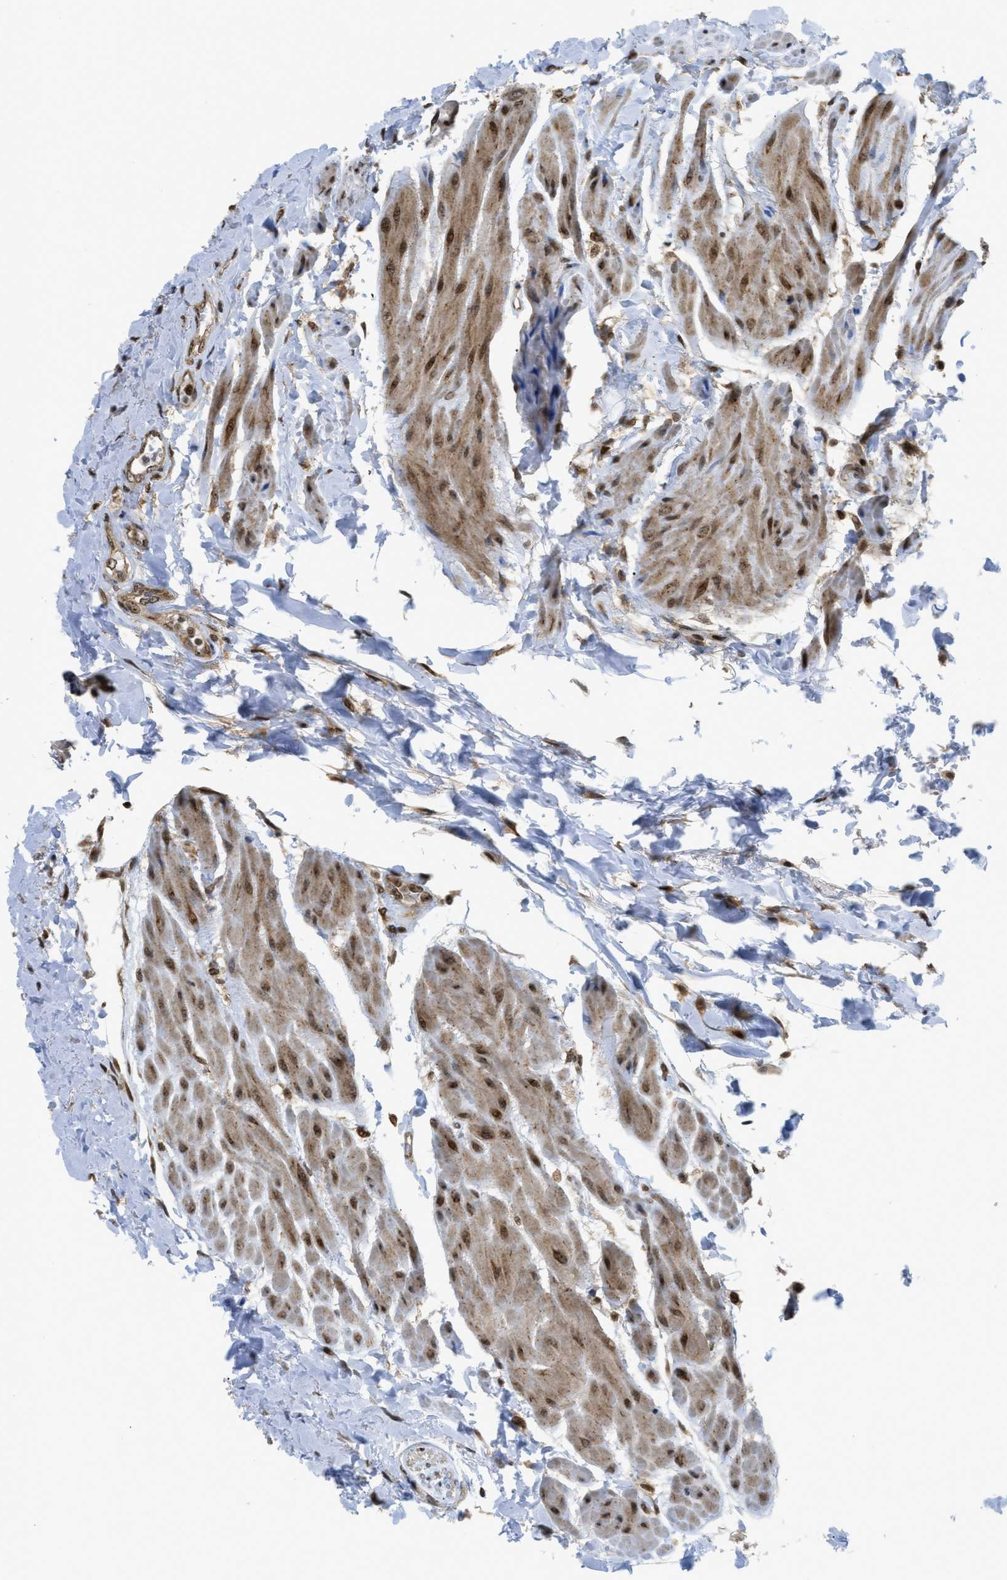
{"staining": {"intensity": "moderate", "quantity": ">75%", "location": "cytoplasmic/membranous,nuclear"}, "tissue": "urinary bladder", "cell_type": "Urothelial cells", "image_type": "normal", "snomed": [{"axis": "morphology", "description": "Normal tissue, NOS"}, {"axis": "topography", "description": "Urinary bladder"}], "caption": "A brown stain labels moderate cytoplasmic/membranous,nuclear positivity of a protein in urothelial cells of unremarkable urinary bladder. (DAB IHC, brown staining for protein, blue staining for nuclei).", "gene": "TACC1", "patient": {"sex": "female", "age": 79}}